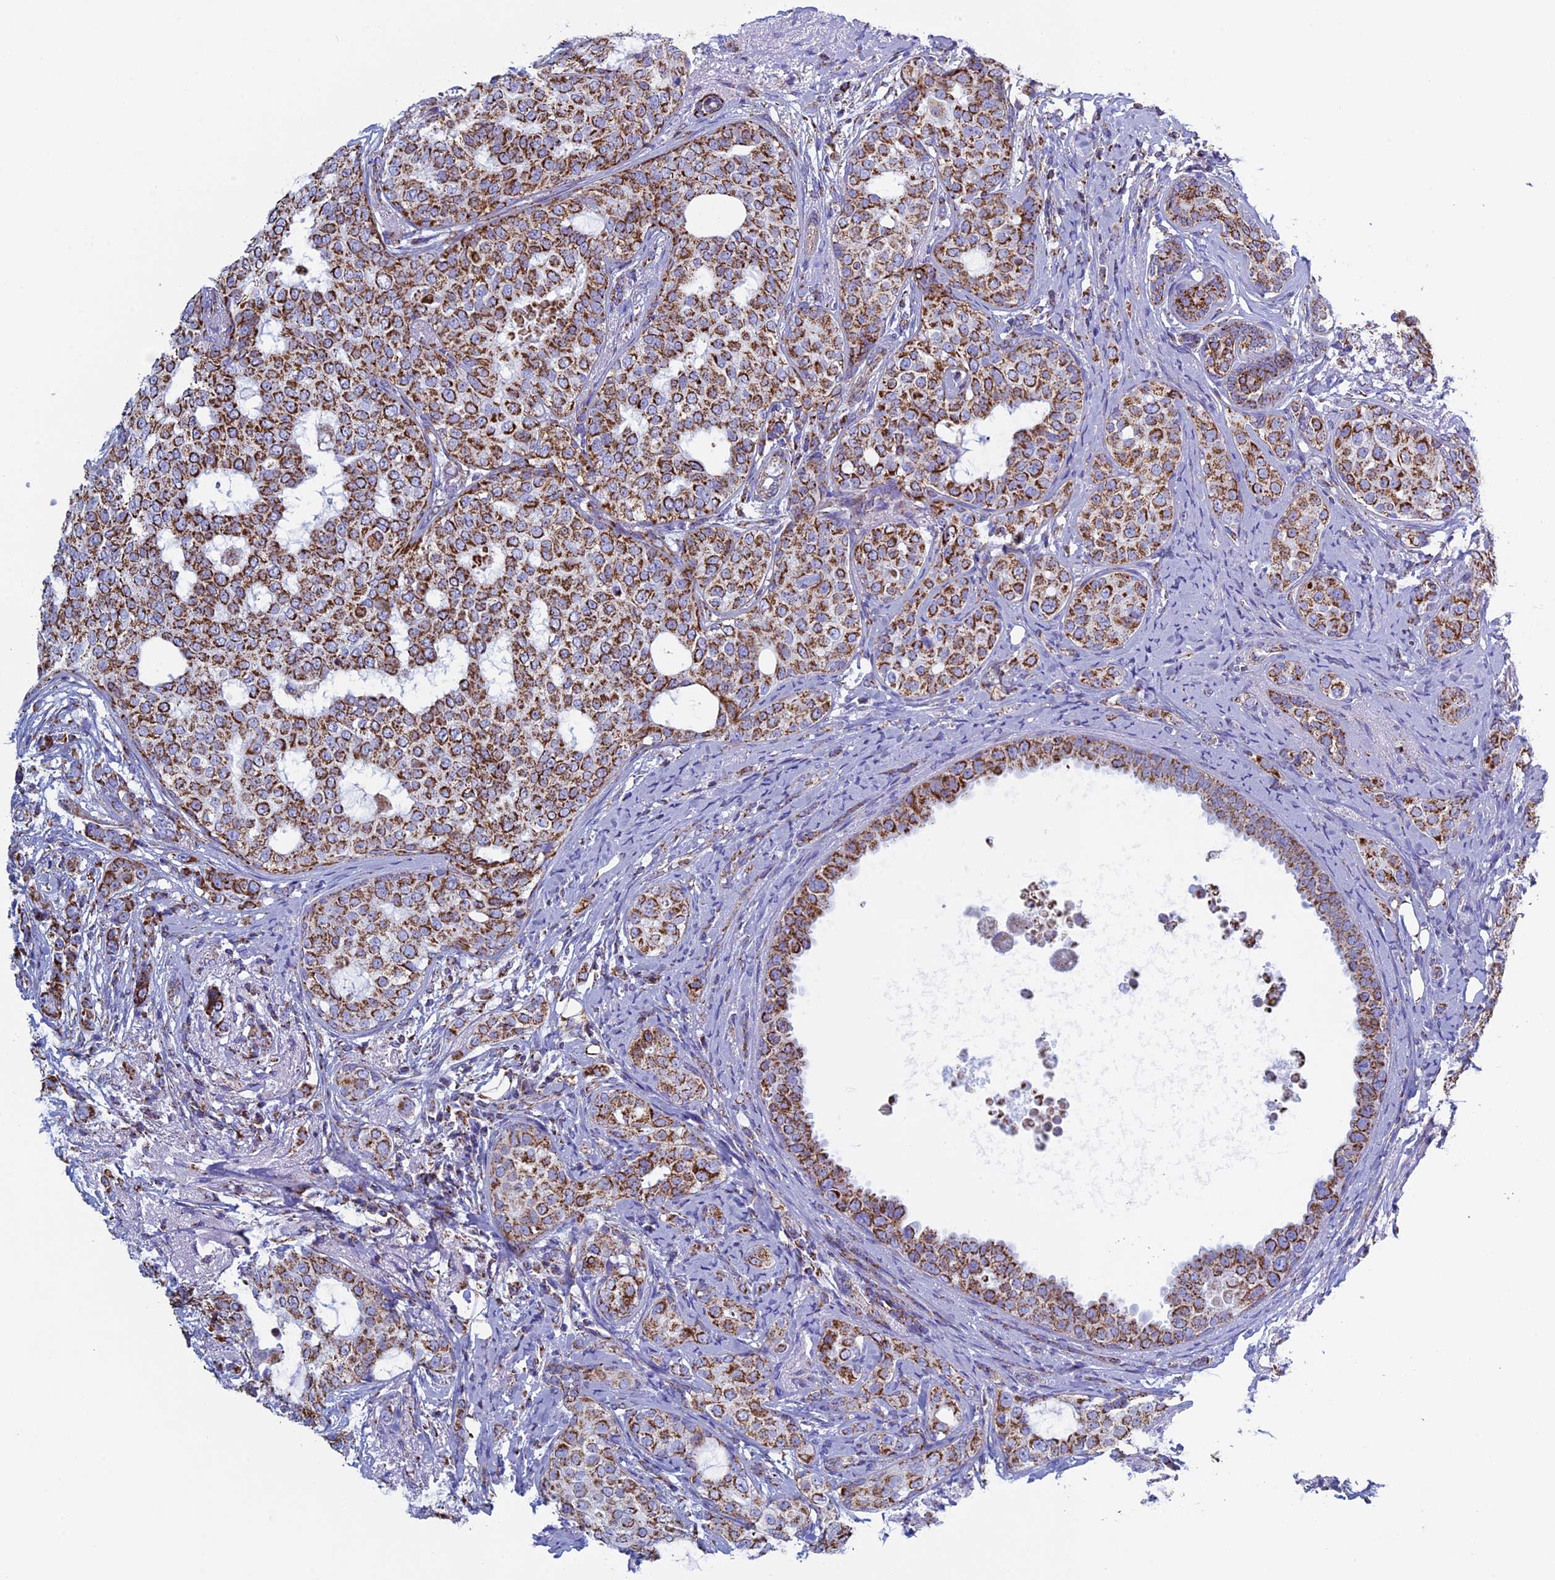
{"staining": {"intensity": "strong", "quantity": ">75%", "location": "cytoplasmic/membranous"}, "tissue": "breast cancer", "cell_type": "Tumor cells", "image_type": "cancer", "snomed": [{"axis": "morphology", "description": "Lobular carcinoma"}, {"axis": "topography", "description": "Breast"}], "caption": "Immunohistochemical staining of breast cancer (lobular carcinoma) exhibits strong cytoplasmic/membranous protein expression in approximately >75% of tumor cells.", "gene": "UQCRFS1", "patient": {"sex": "female", "age": 51}}